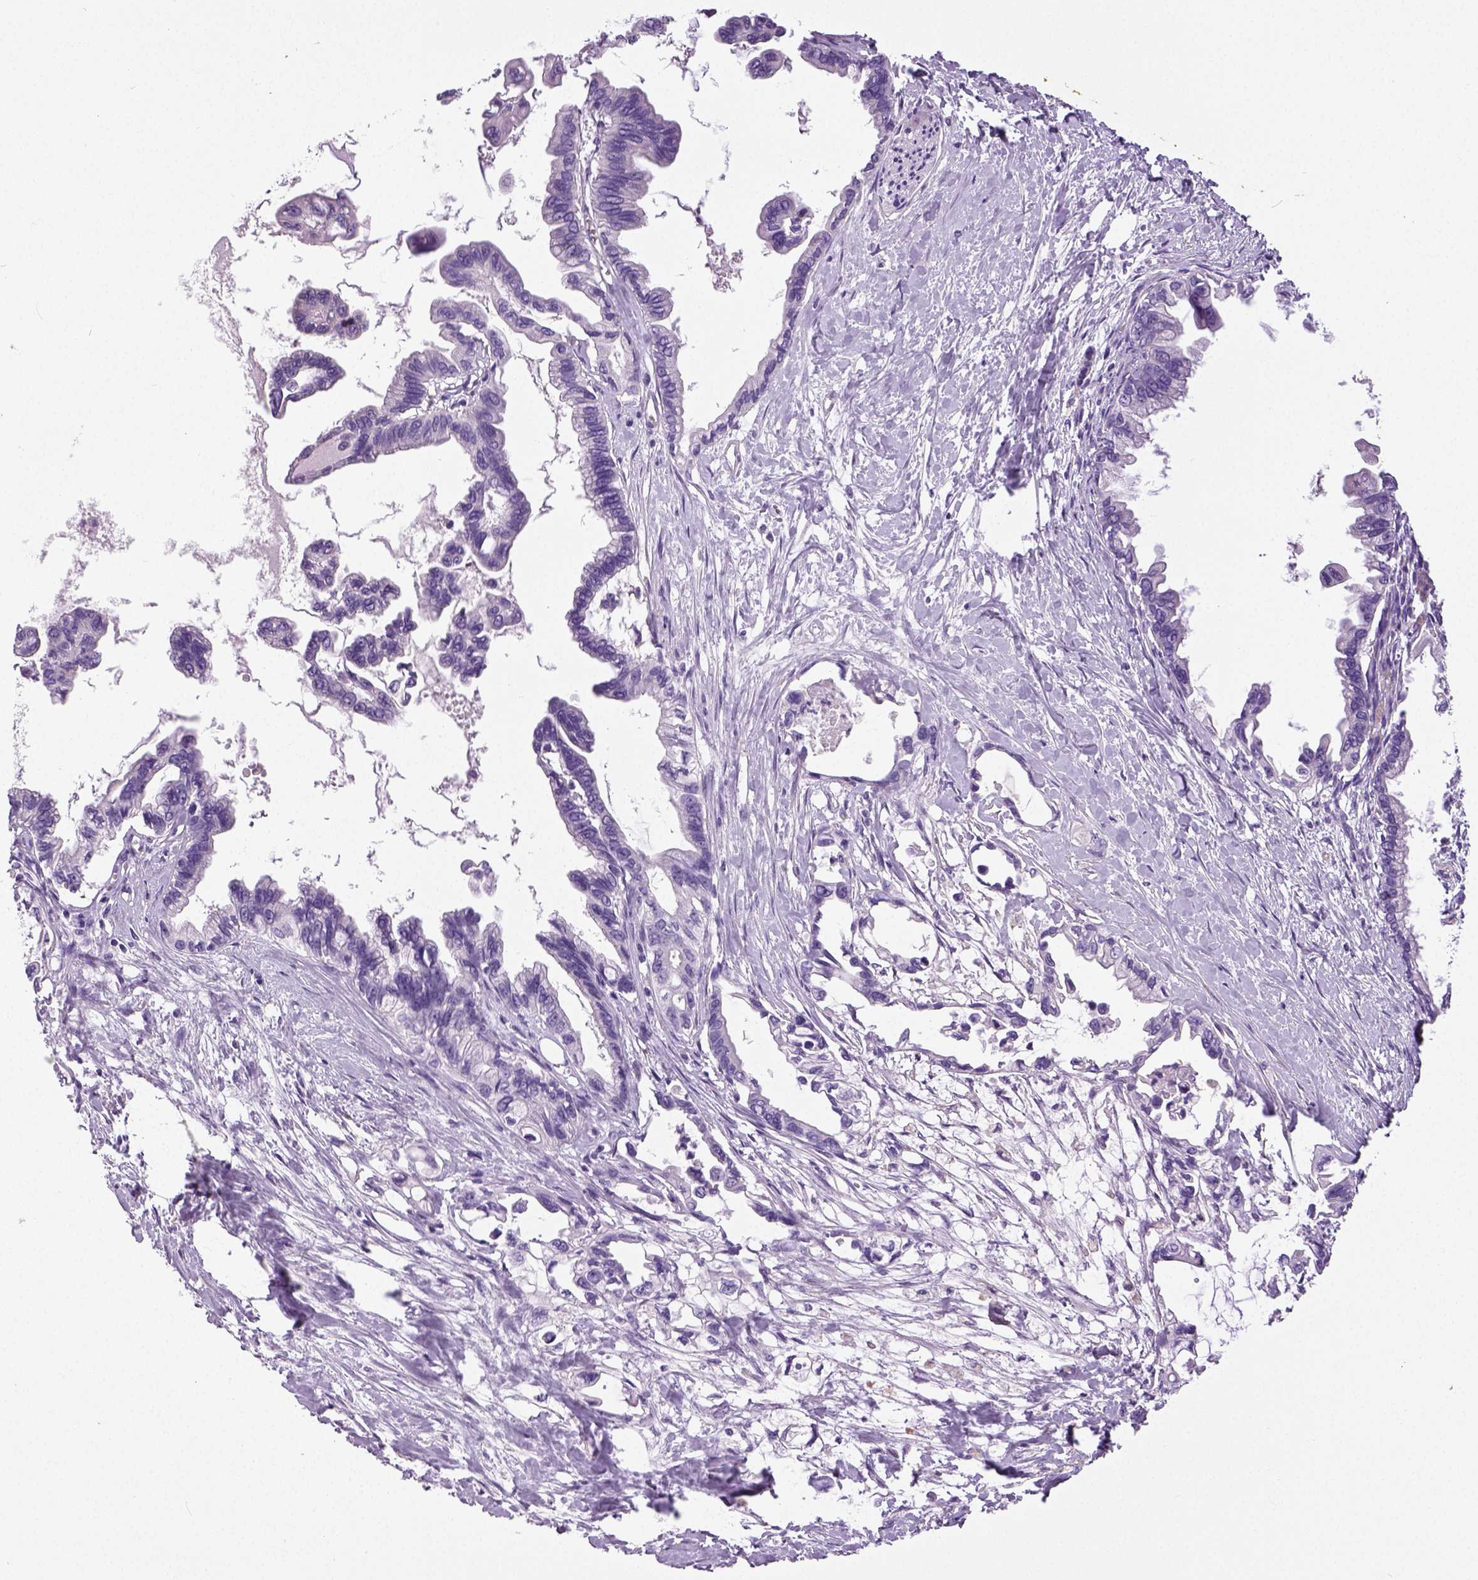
{"staining": {"intensity": "negative", "quantity": "none", "location": "none"}, "tissue": "pancreatic cancer", "cell_type": "Tumor cells", "image_type": "cancer", "snomed": [{"axis": "morphology", "description": "Adenocarcinoma, NOS"}, {"axis": "topography", "description": "Pancreas"}], "caption": "Protein analysis of pancreatic adenocarcinoma displays no significant positivity in tumor cells.", "gene": "NECAB2", "patient": {"sex": "male", "age": 61}}